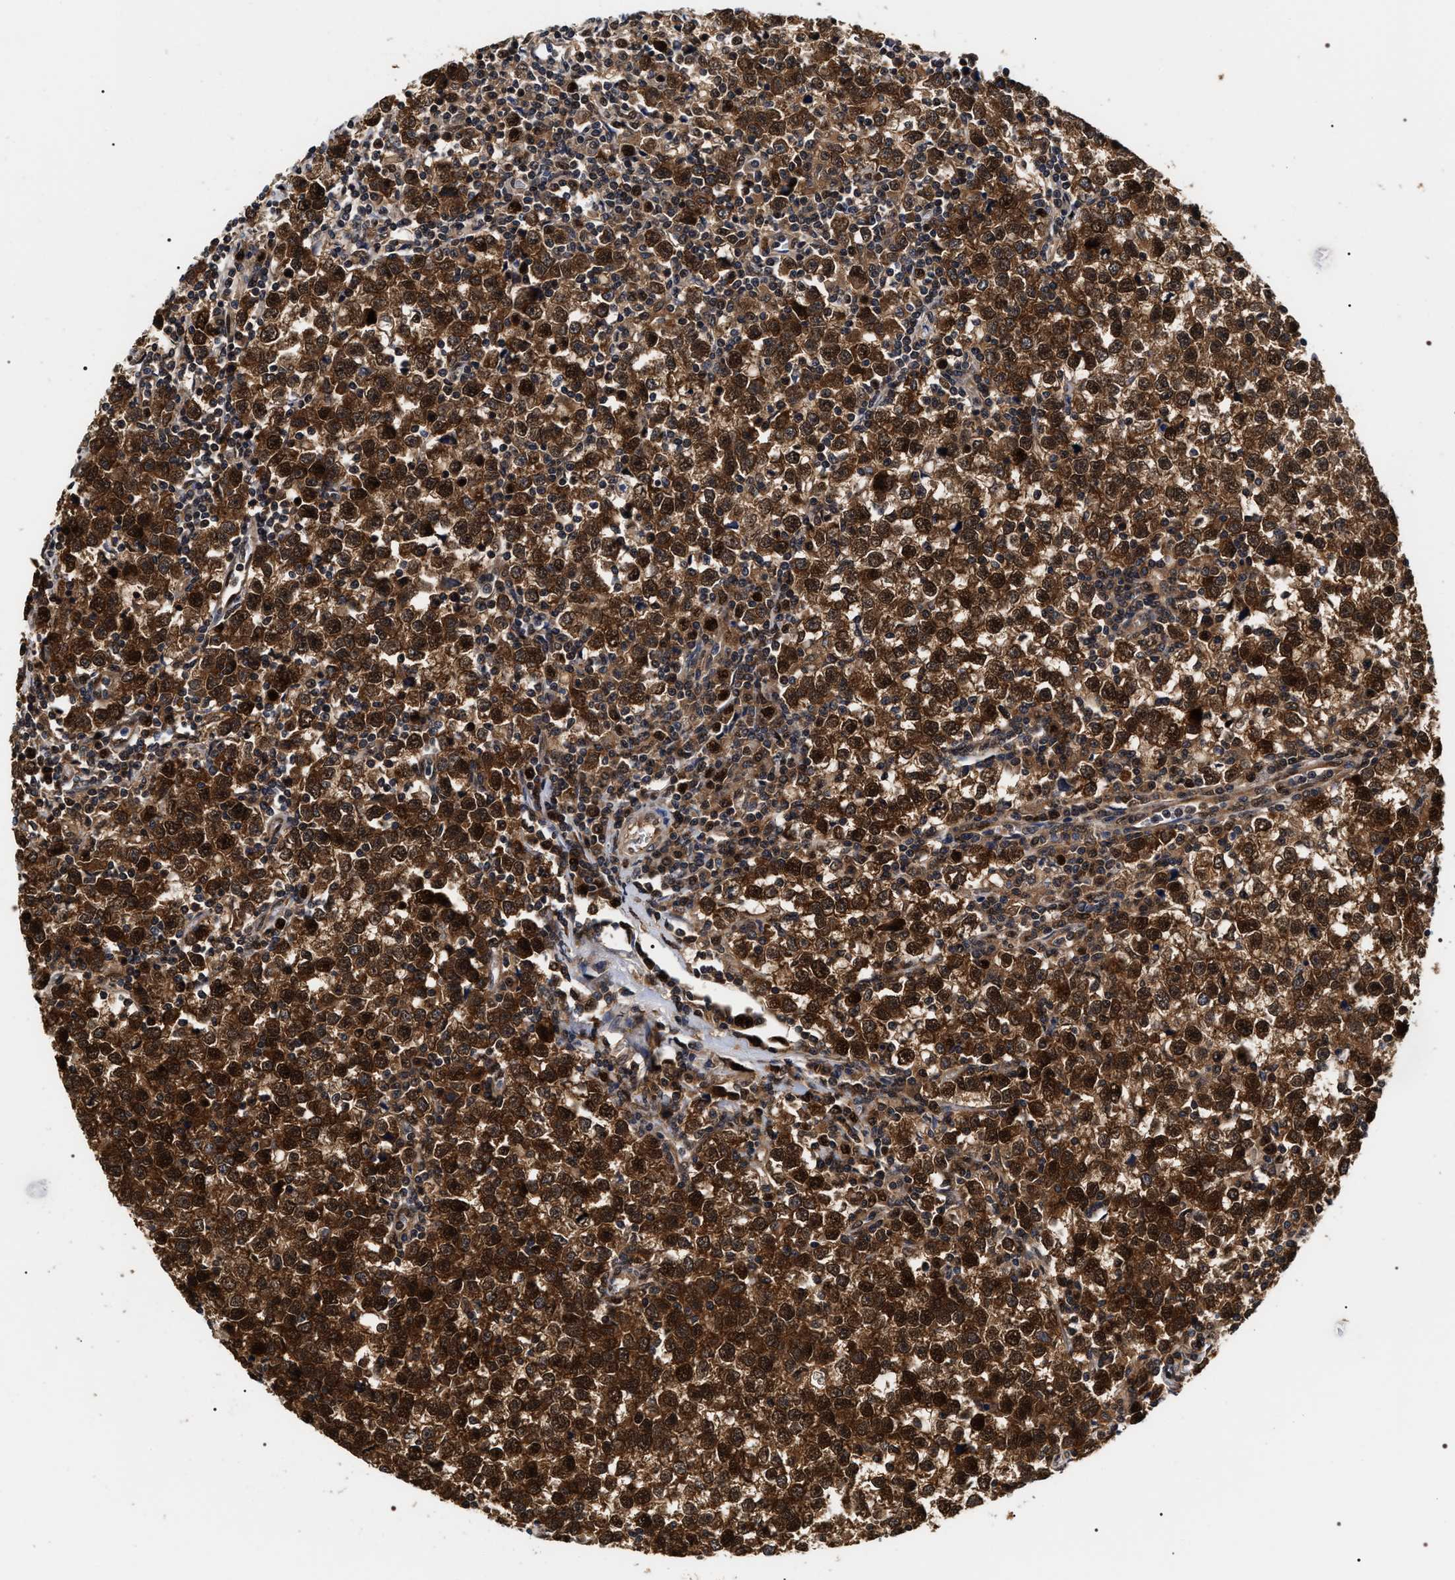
{"staining": {"intensity": "strong", "quantity": ">75%", "location": "cytoplasmic/membranous,nuclear"}, "tissue": "testis cancer", "cell_type": "Tumor cells", "image_type": "cancer", "snomed": [{"axis": "morphology", "description": "Seminoma, NOS"}, {"axis": "topography", "description": "Testis"}], "caption": "Tumor cells reveal high levels of strong cytoplasmic/membranous and nuclear staining in about >75% of cells in human testis cancer (seminoma).", "gene": "BAG6", "patient": {"sex": "male", "age": 43}}